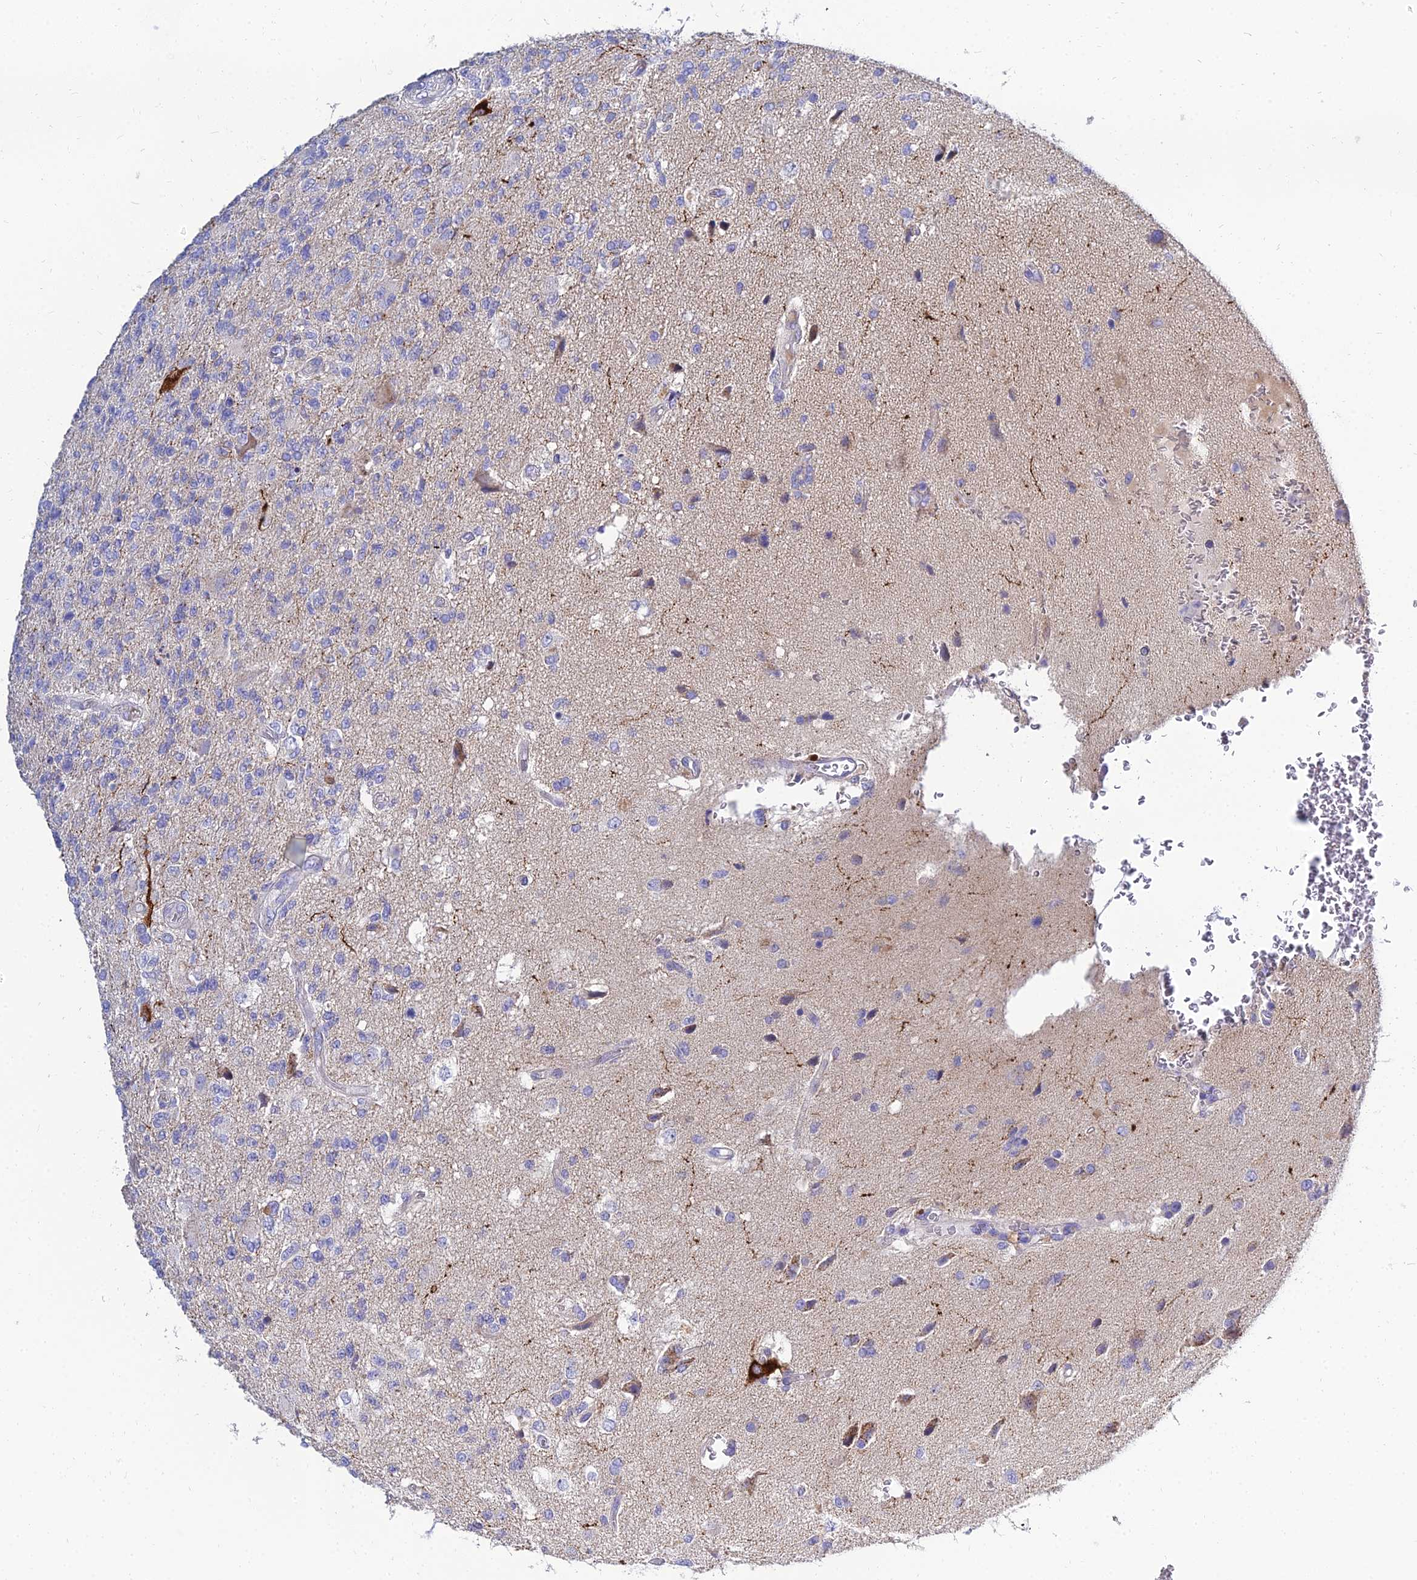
{"staining": {"intensity": "negative", "quantity": "none", "location": "none"}, "tissue": "glioma", "cell_type": "Tumor cells", "image_type": "cancer", "snomed": [{"axis": "morphology", "description": "Glioma, malignant, High grade"}, {"axis": "topography", "description": "Brain"}], "caption": "An immunohistochemistry histopathology image of glioma is shown. There is no staining in tumor cells of glioma. Brightfield microscopy of immunohistochemistry (IHC) stained with DAB (brown) and hematoxylin (blue), captured at high magnification.", "gene": "NPY", "patient": {"sex": "male", "age": 56}}